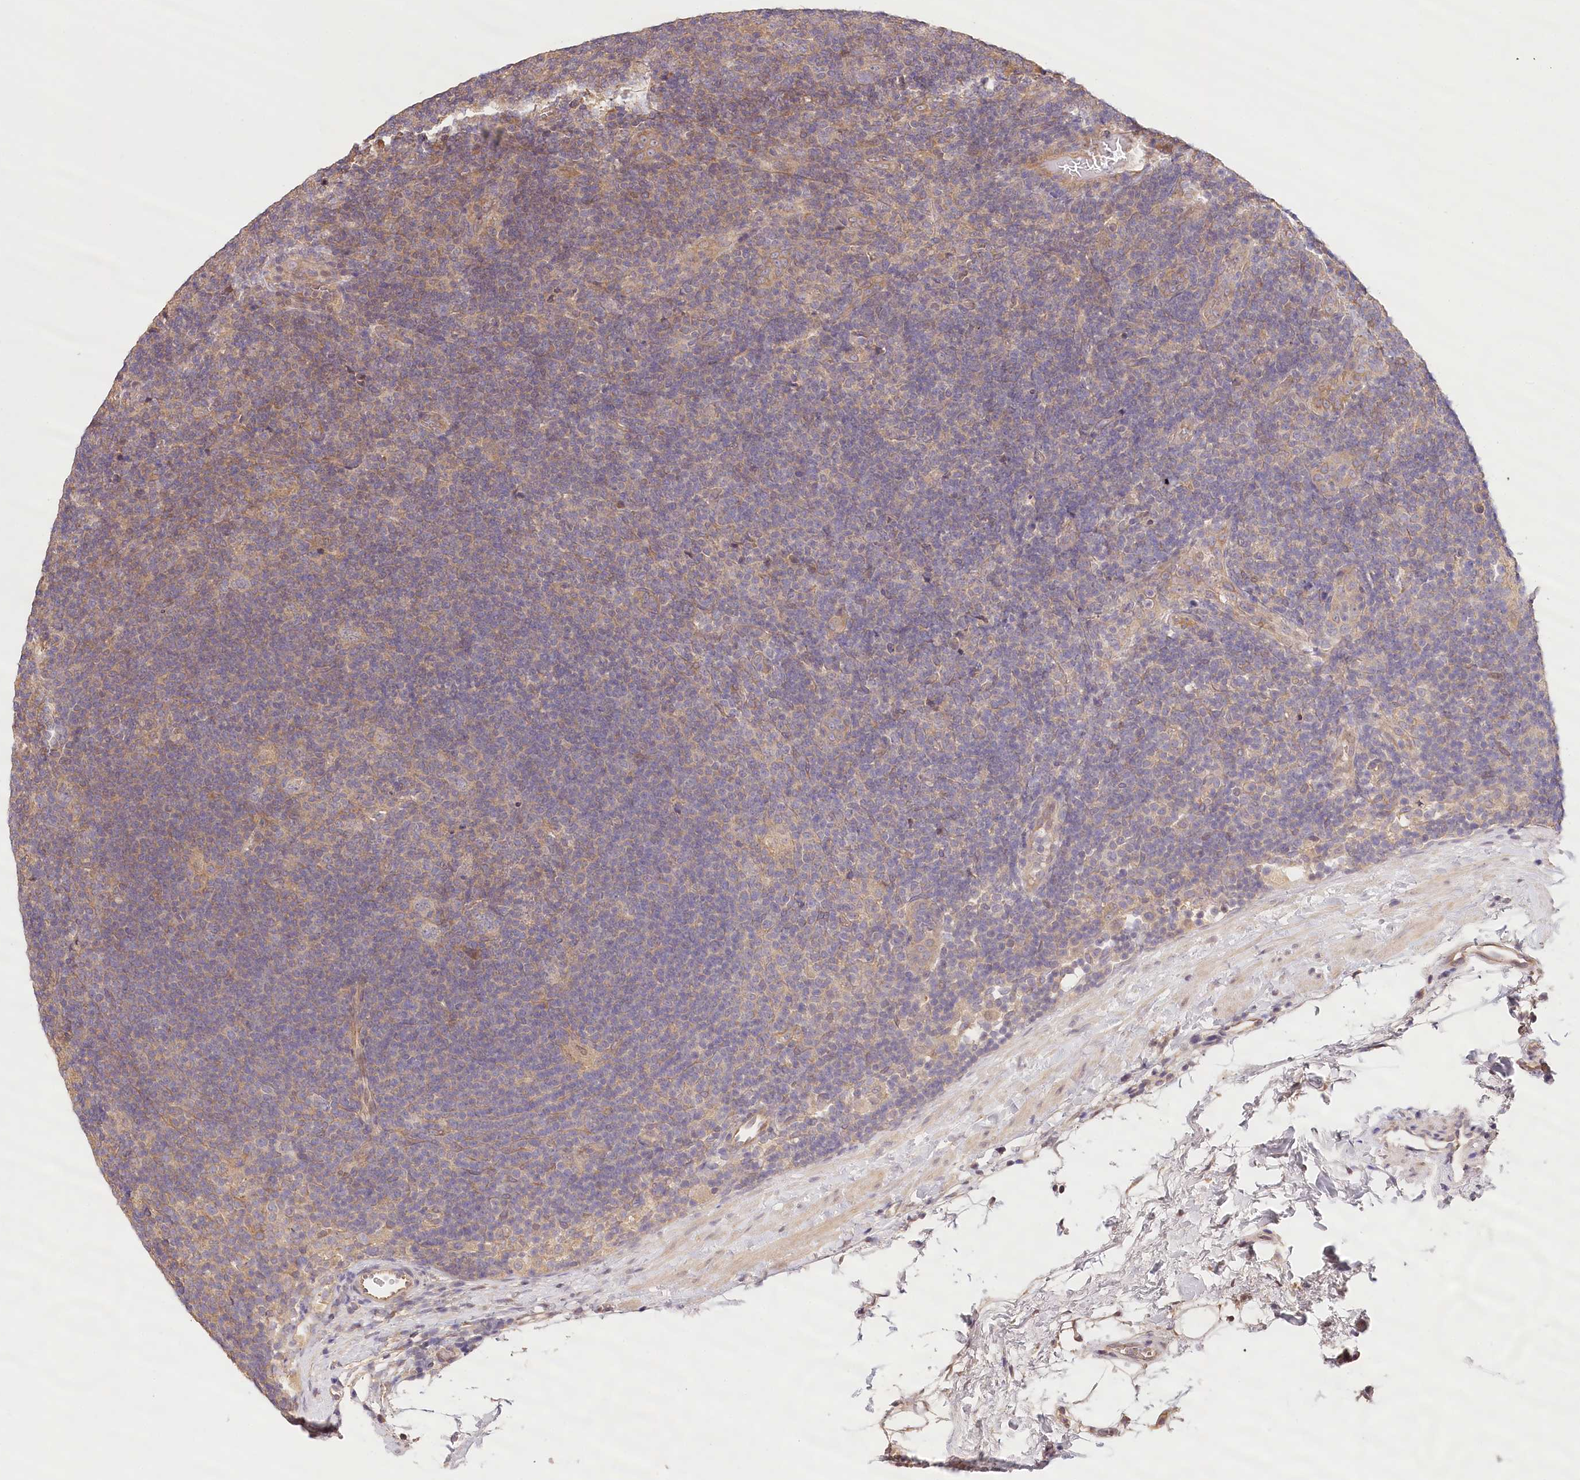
{"staining": {"intensity": "negative", "quantity": "none", "location": "none"}, "tissue": "lymphoma", "cell_type": "Tumor cells", "image_type": "cancer", "snomed": [{"axis": "morphology", "description": "Hodgkin's disease, NOS"}, {"axis": "topography", "description": "Lymph node"}], "caption": "Immunohistochemistry (IHC) image of human lymphoma stained for a protein (brown), which reveals no staining in tumor cells.", "gene": "LSS", "patient": {"sex": "female", "age": 57}}